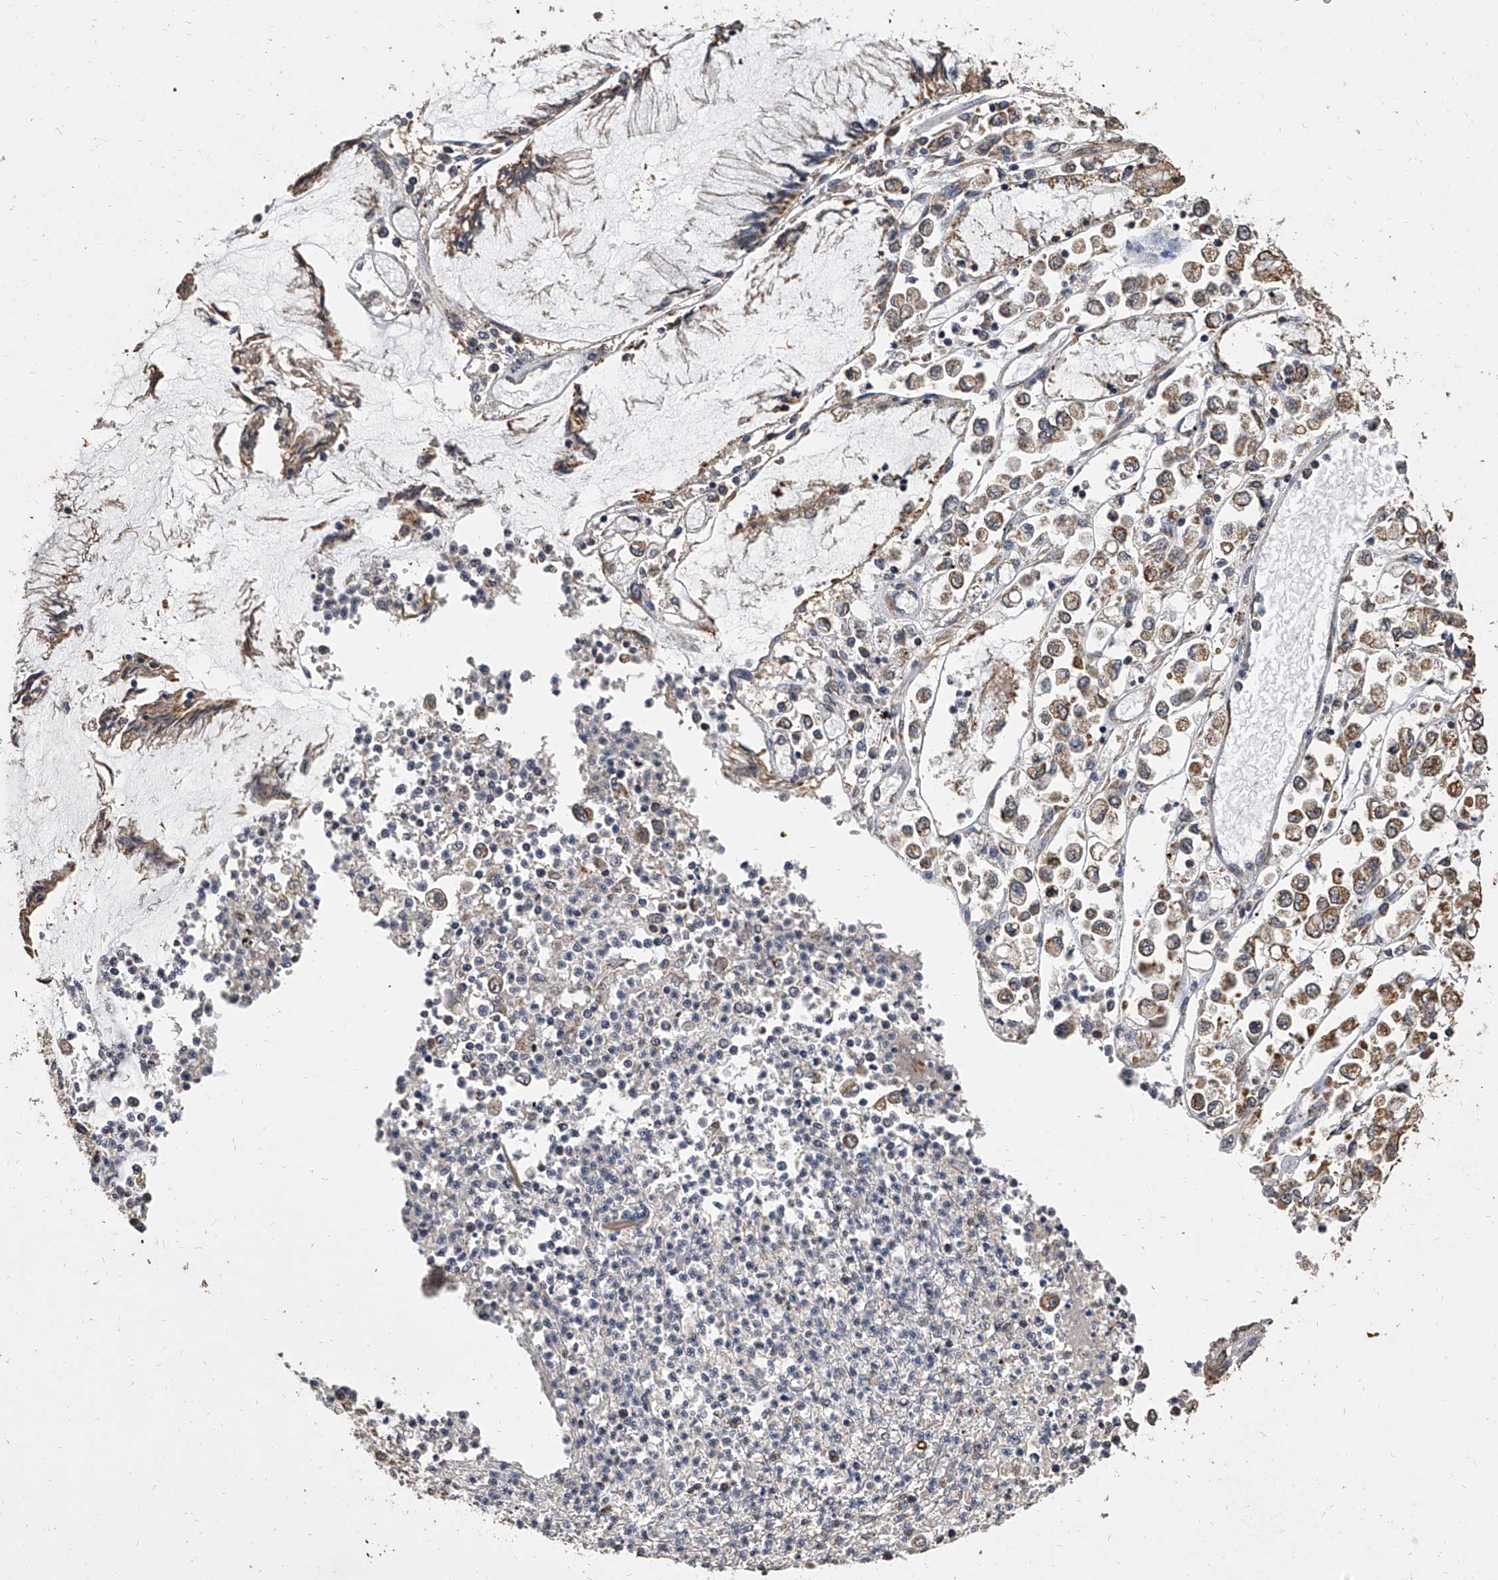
{"staining": {"intensity": "moderate", "quantity": ">75%", "location": "cytoplasmic/membranous"}, "tissue": "stomach cancer", "cell_type": "Tumor cells", "image_type": "cancer", "snomed": [{"axis": "morphology", "description": "Adenocarcinoma, NOS"}, {"axis": "topography", "description": "Stomach"}], "caption": "Tumor cells show moderate cytoplasmic/membranous expression in approximately >75% of cells in stomach cancer.", "gene": "MRPL28", "patient": {"sex": "female", "age": 76}}